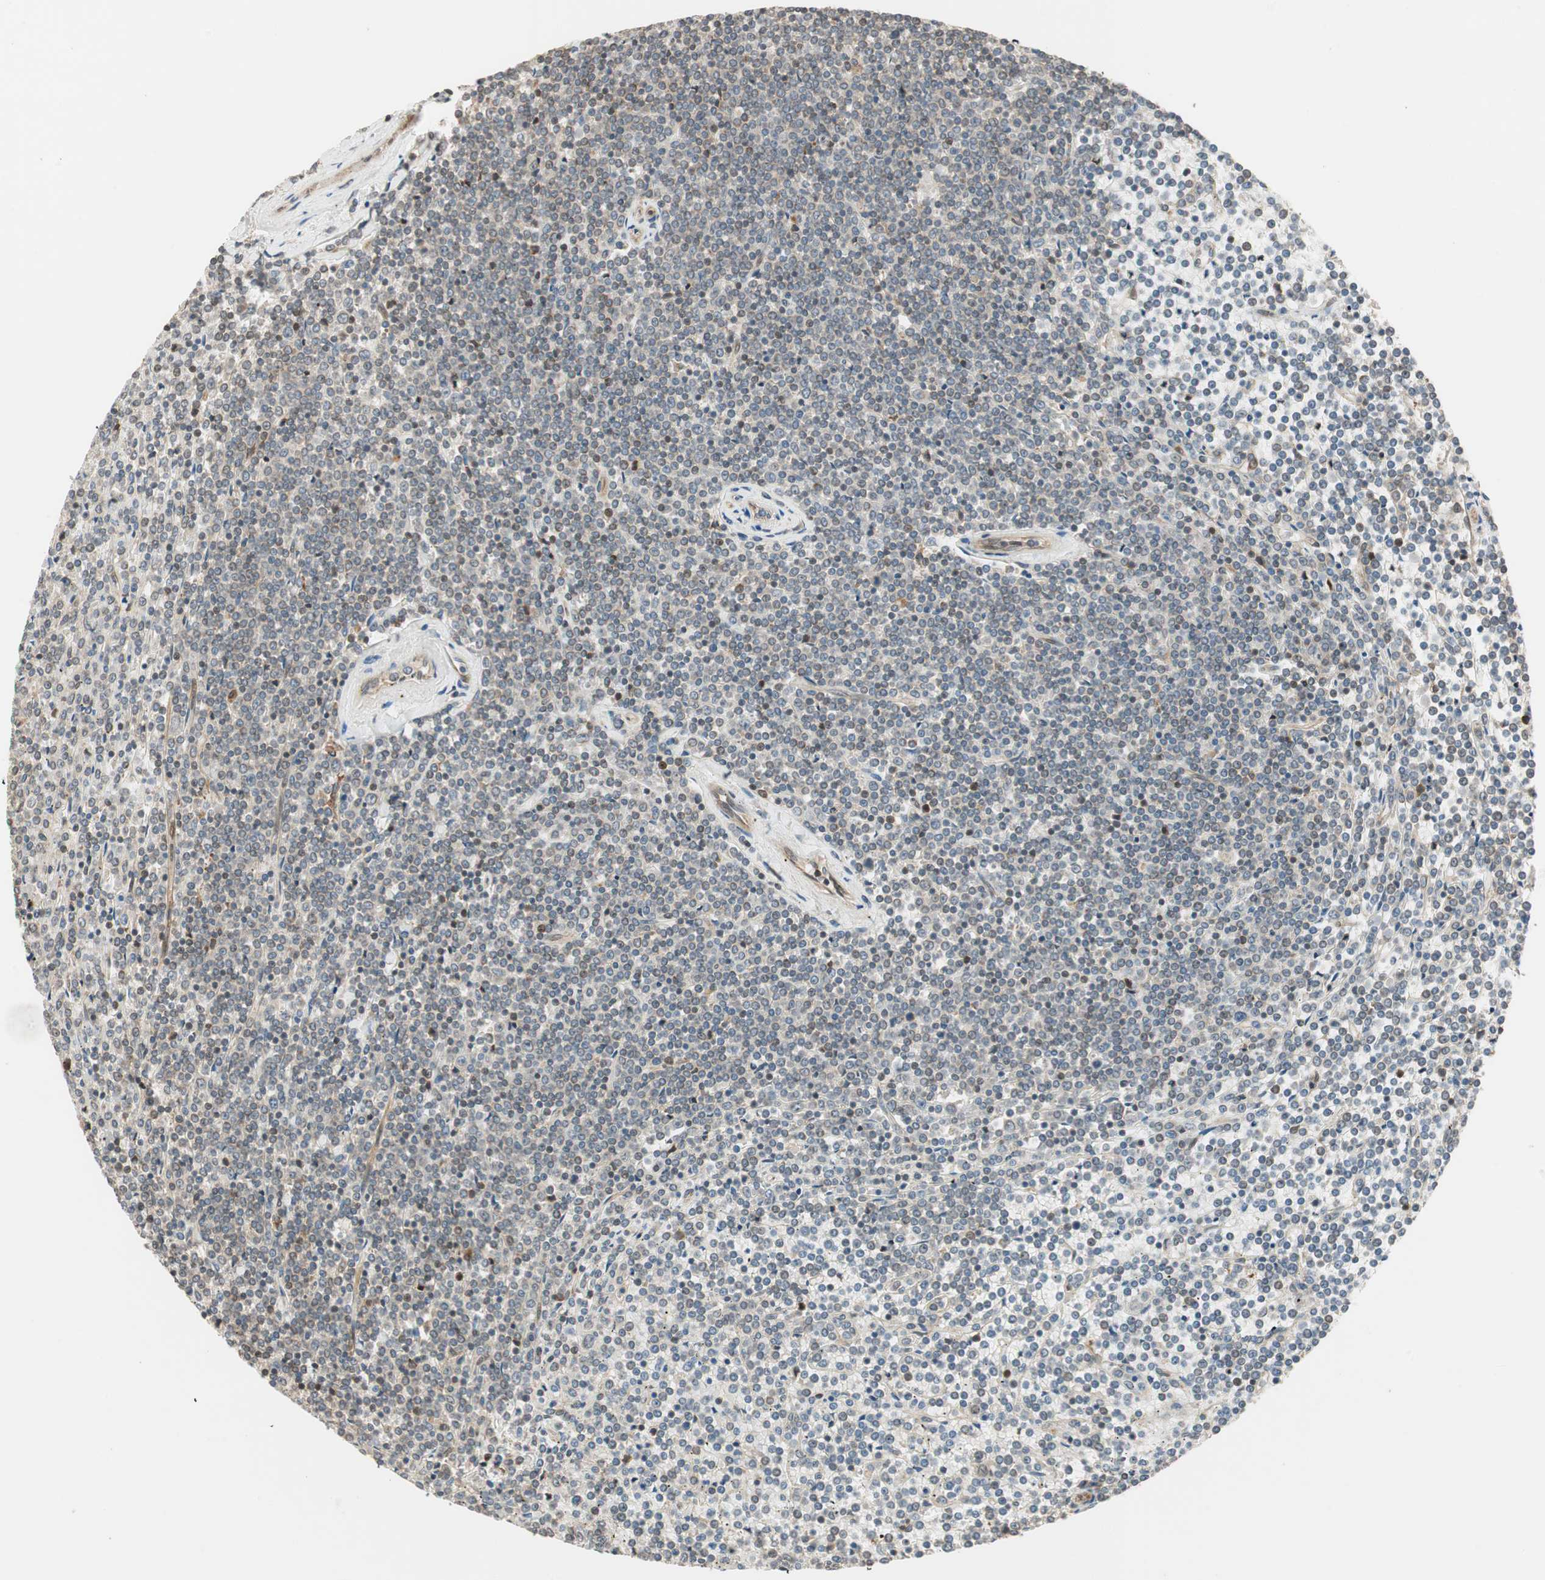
{"staining": {"intensity": "weak", "quantity": "<25%", "location": "cytoplasmic/membranous"}, "tissue": "lymphoma", "cell_type": "Tumor cells", "image_type": "cancer", "snomed": [{"axis": "morphology", "description": "Malignant lymphoma, non-Hodgkin's type, Low grade"}, {"axis": "topography", "description": "Spleen"}], "caption": "Tumor cells show no significant staining in low-grade malignant lymphoma, non-Hodgkin's type. (DAB IHC visualized using brightfield microscopy, high magnification).", "gene": "CTTNBP2NL", "patient": {"sex": "female", "age": 19}}